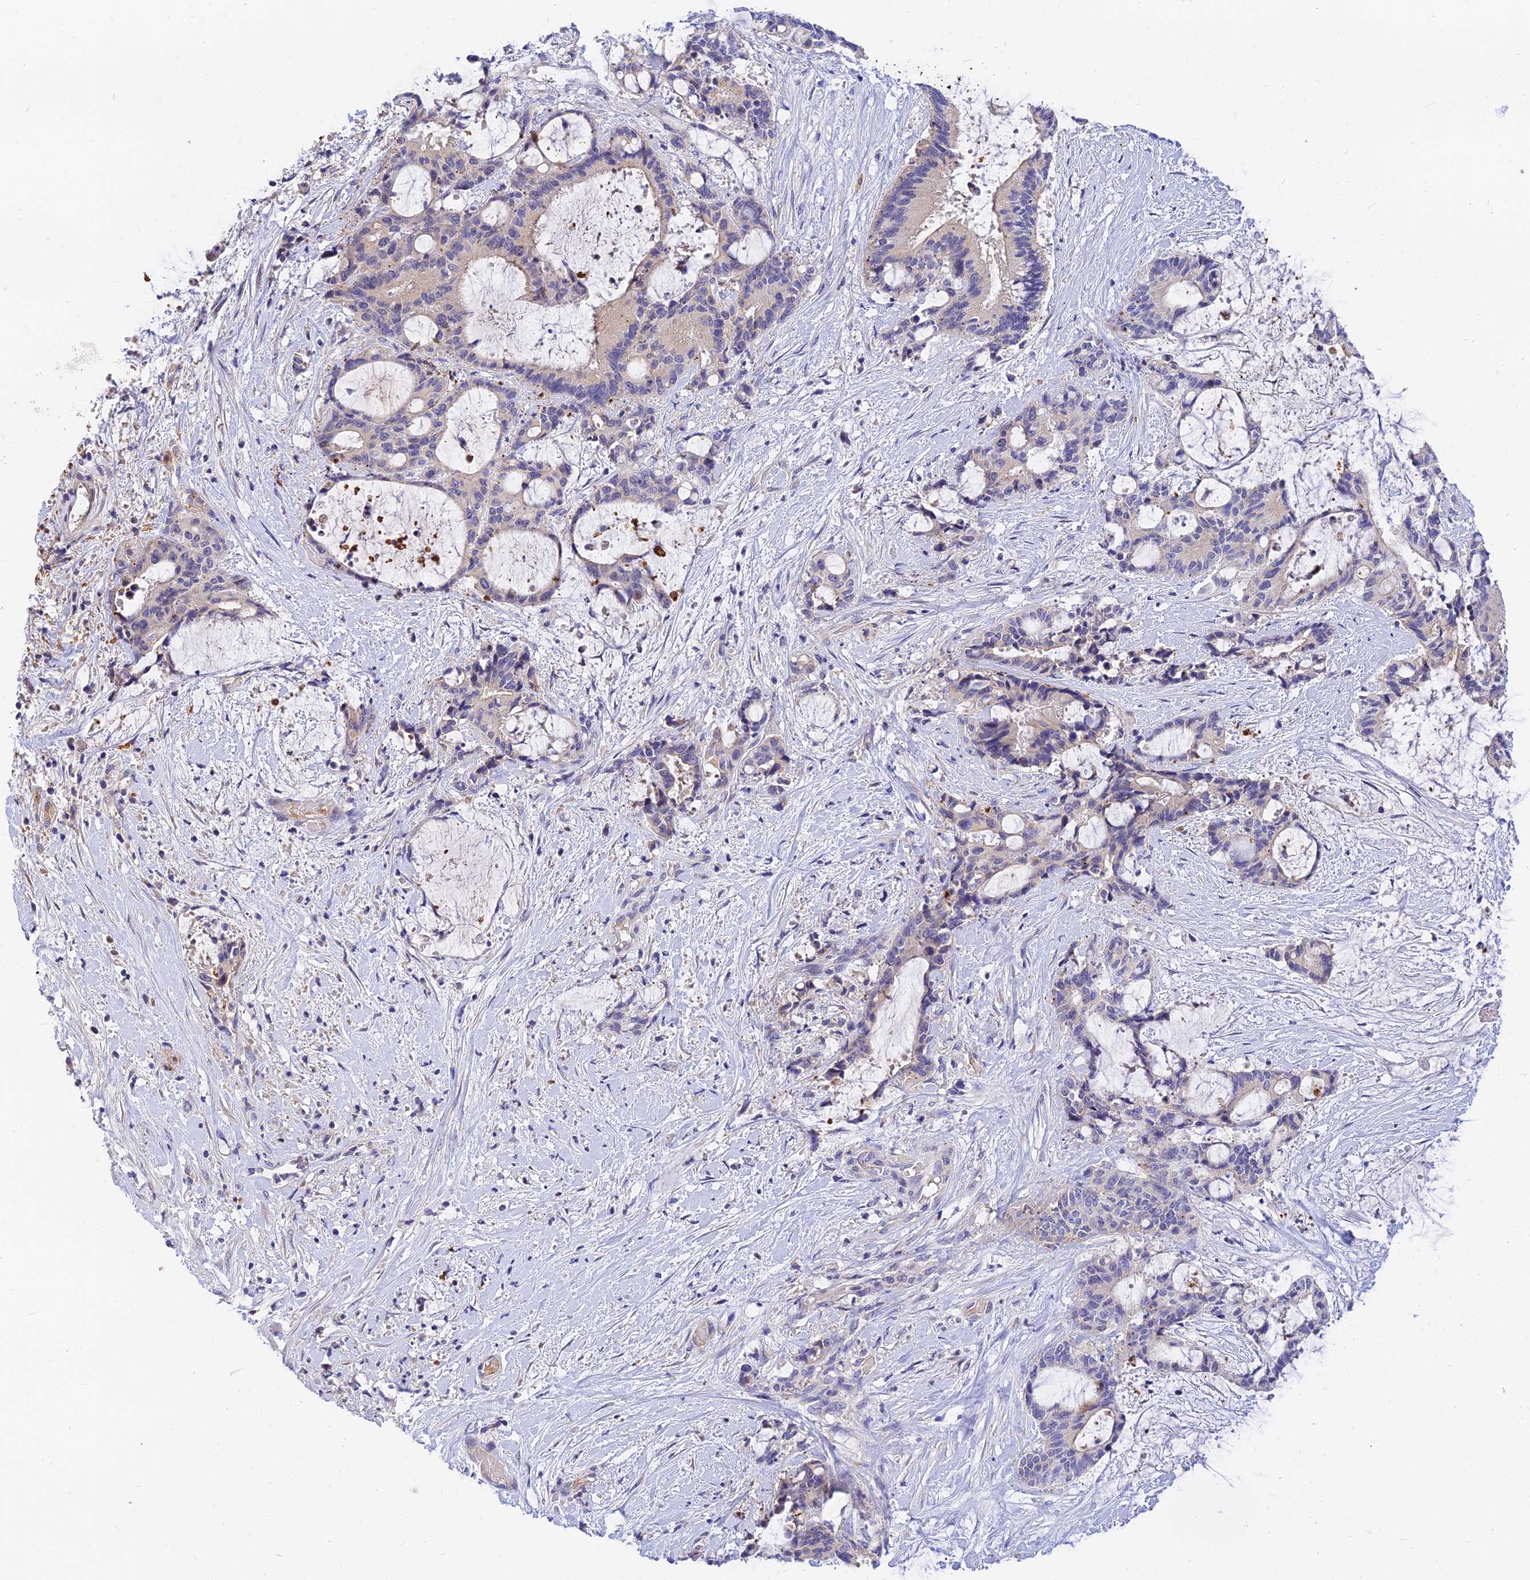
{"staining": {"intensity": "negative", "quantity": "none", "location": "none"}, "tissue": "liver cancer", "cell_type": "Tumor cells", "image_type": "cancer", "snomed": [{"axis": "morphology", "description": "Normal tissue, NOS"}, {"axis": "morphology", "description": "Cholangiocarcinoma"}, {"axis": "topography", "description": "Liver"}, {"axis": "topography", "description": "Peripheral nerve tissue"}], "caption": "This is an immunohistochemistry photomicrograph of liver cholangiocarcinoma. There is no staining in tumor cells.", "gene": "ANKS4B", "patient": {"sex": "female", "age": 73}}